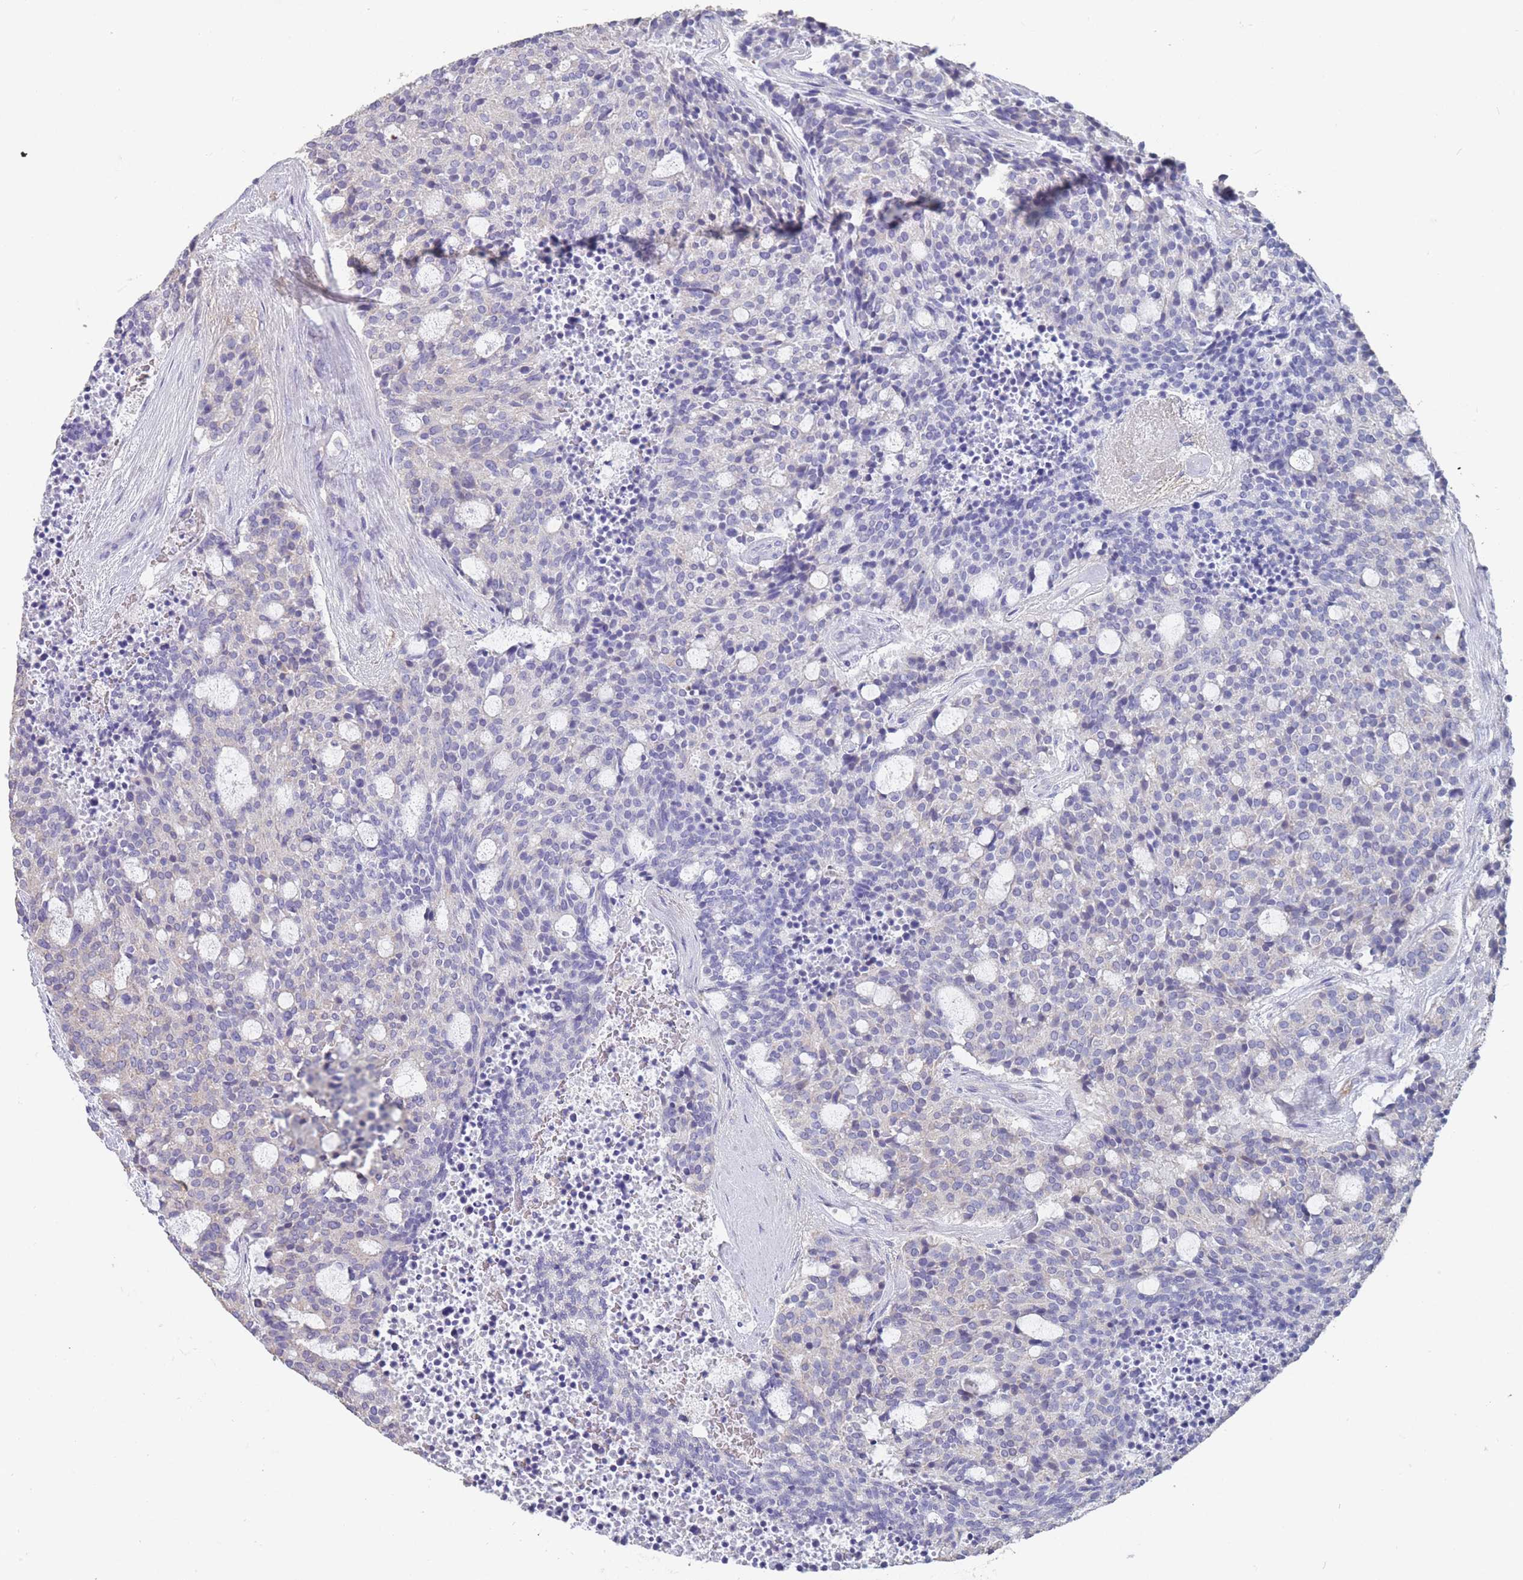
{"staining": {"intensity": "negative", "quantity": "none", "location": "none"}, "tissue": "carcinoid", "cell_type": "Tumor cells", "image_type": "cancer", "snomed": [{"axis": "morphology", "description": "Carcinoid, malignant, NOS"}, {"axis": "topography", "description": "Pancreas"}], "caption": "Carcinoid stained for a protein using immunohistochemistry (IHC) displays no expression tumor cells.", "gene": "CLEC12A", "patient": {"sex": "female", "age": 54}}